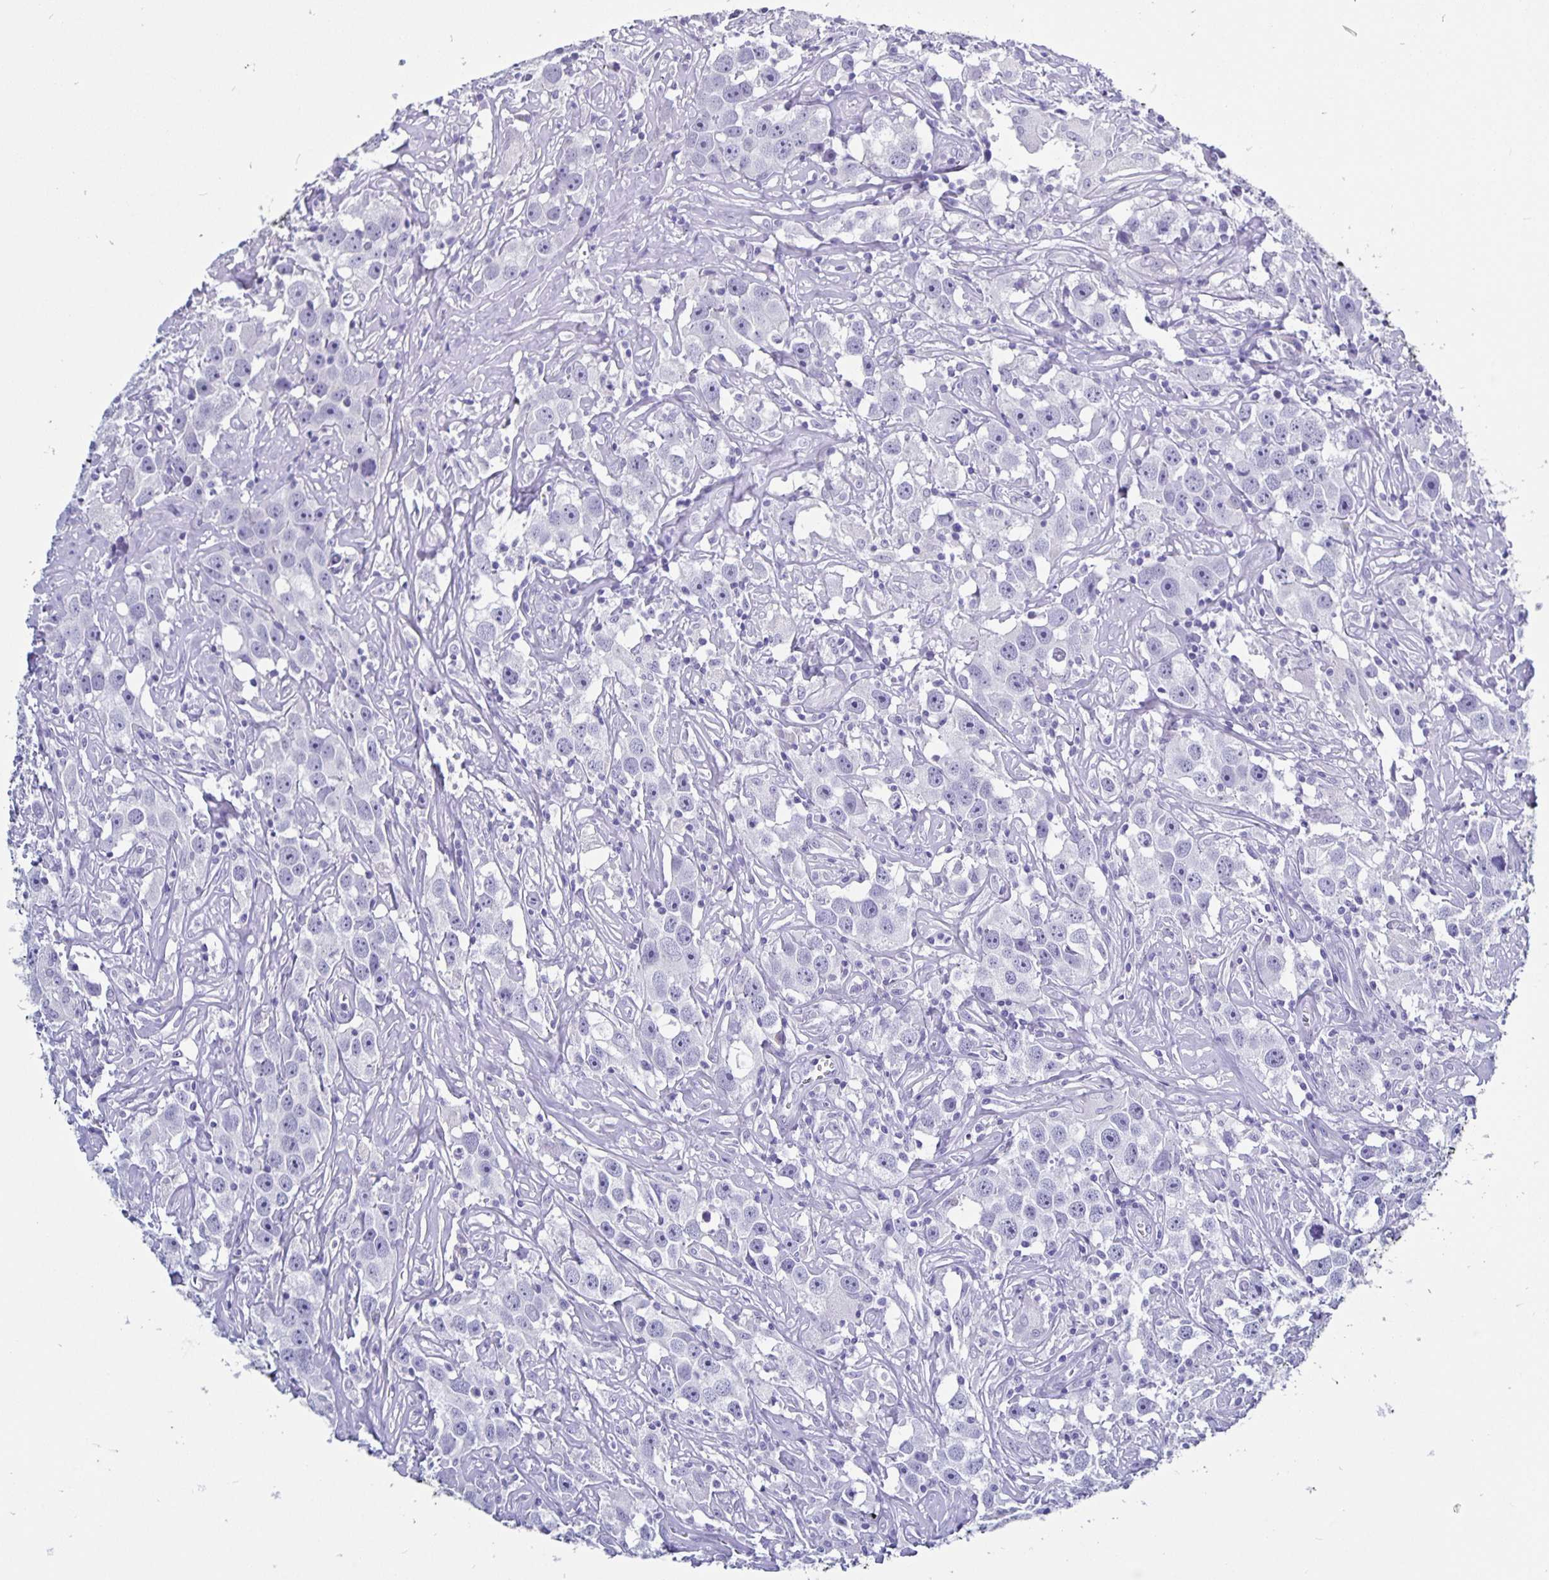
{"staining": {"intensity": "negative", "quantity": "none", "location": "none"}, "tissue": "testis cancer", "cell_type": "Tumor cells", "image_type": "cancer", "snomed": [{"axis": "morphology", "description": "Seminoma, NOS"}, {"axis": "topography", "description": "Testis"}], "caption": "A high-resolution histopathology image shows immunohistochemistry (IHC) staining of seminoma (testis), which displays no significant staining in tumor cells.", "gene": "ODF3B", "patient": {"sex": "male", "age": 49}}